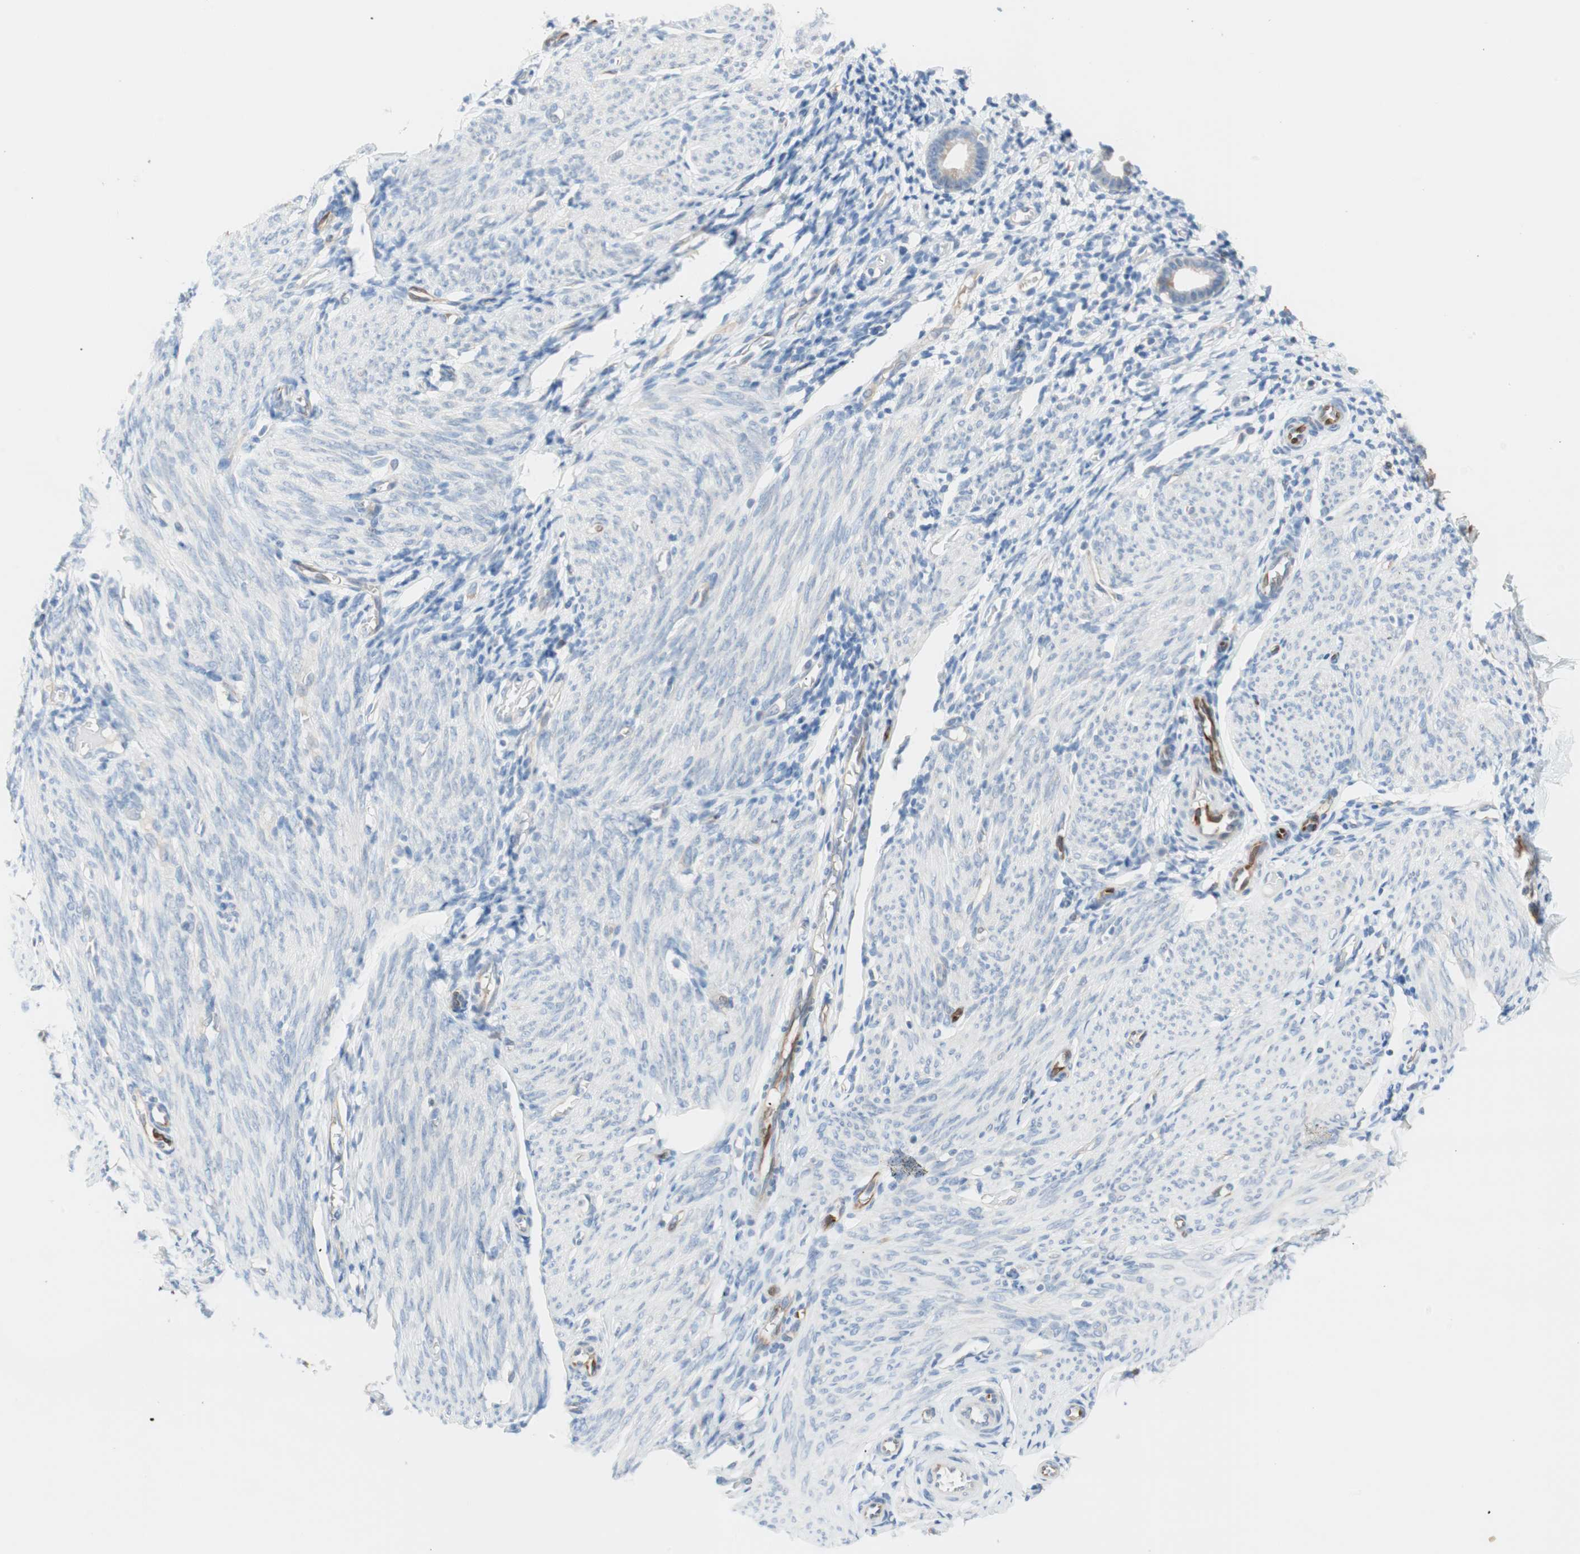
{"staining": {"intensity": "negative", "quantity": "none", "location": "none"}, "tissue": "endometrium", "cell_type": "Cells in endometrial stroma", "image_type": "normal", "snomed": [{"axis": "morphology", "description": "Normal tissue, NOS"}, {"axis": "topography", "description": "Endometrium"}], "caption": "IHC of benign human endometrium displays no expression in cells in endometrial stroma. (Stains: DAB (3,3'-diaminobenzidine) immunohistochemistry with hematoxylin counter stain, Microscopy: brightfield microscopy at high magnification).", "gene": "GLUL", "patient": {"sex": "female", "age": 61}}